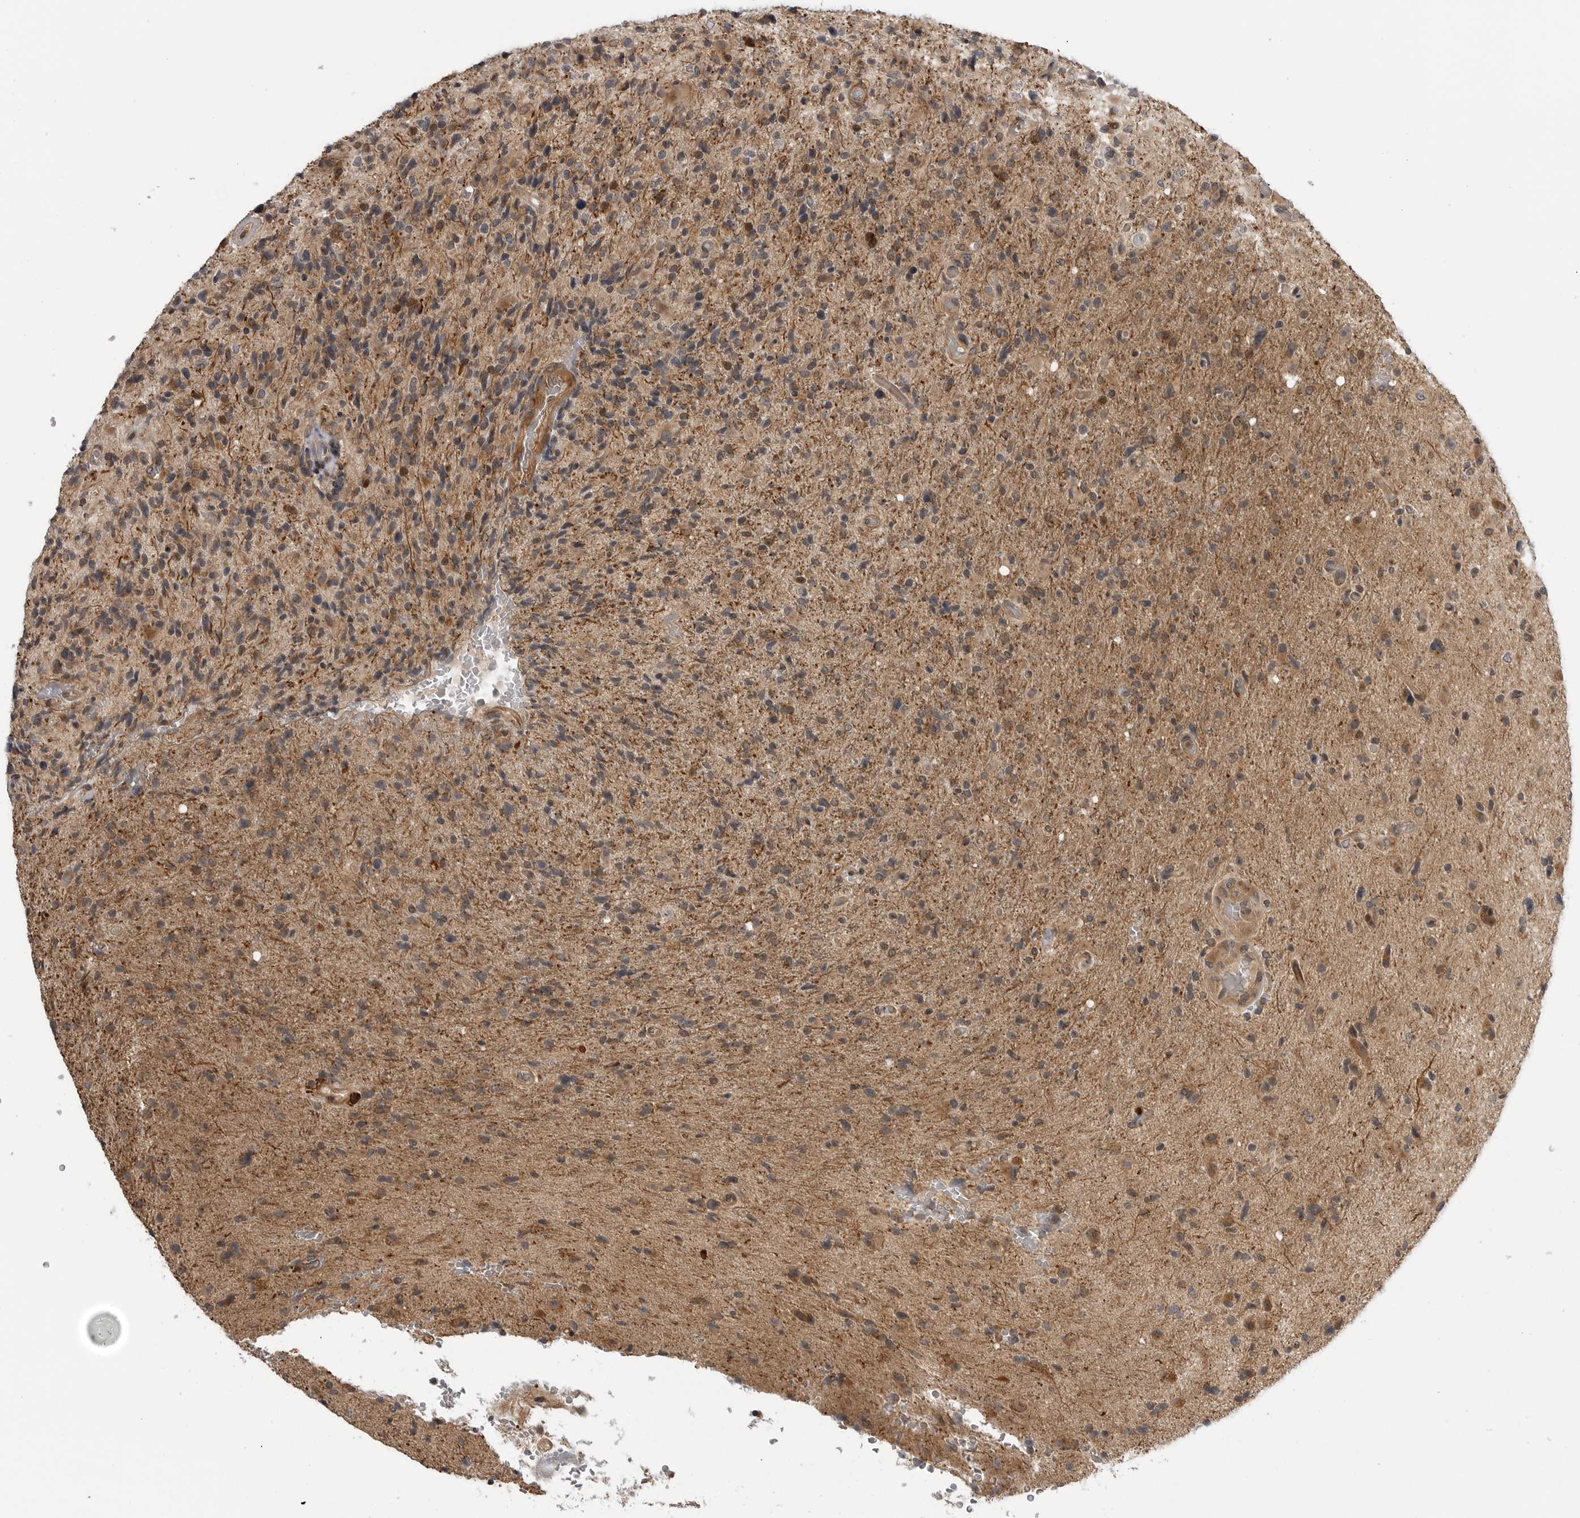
{"staining": {"intensity": "weak", "quantity": "25%-75%", "location": "cytoplasmic/membranous"}, "tissue": "glioma", "cell_type": "Tumor cells", "image_type": "cancer", "snomed": [{"axis": "morphology", "description": "Glioma, malignant, High grade"}, {"axis": "topography", "description": "Brain"}], "caption": "Immunohistochemistry (IHC) image of human high-grade glioma (malignant) stained for a protein (brown), which displays low levels of weak cytoplasmic/membranous positivity in about 25%-75% of tumor cells.", "gene": "LRRC45", "patient": {"sex": "male", "age": 72}}